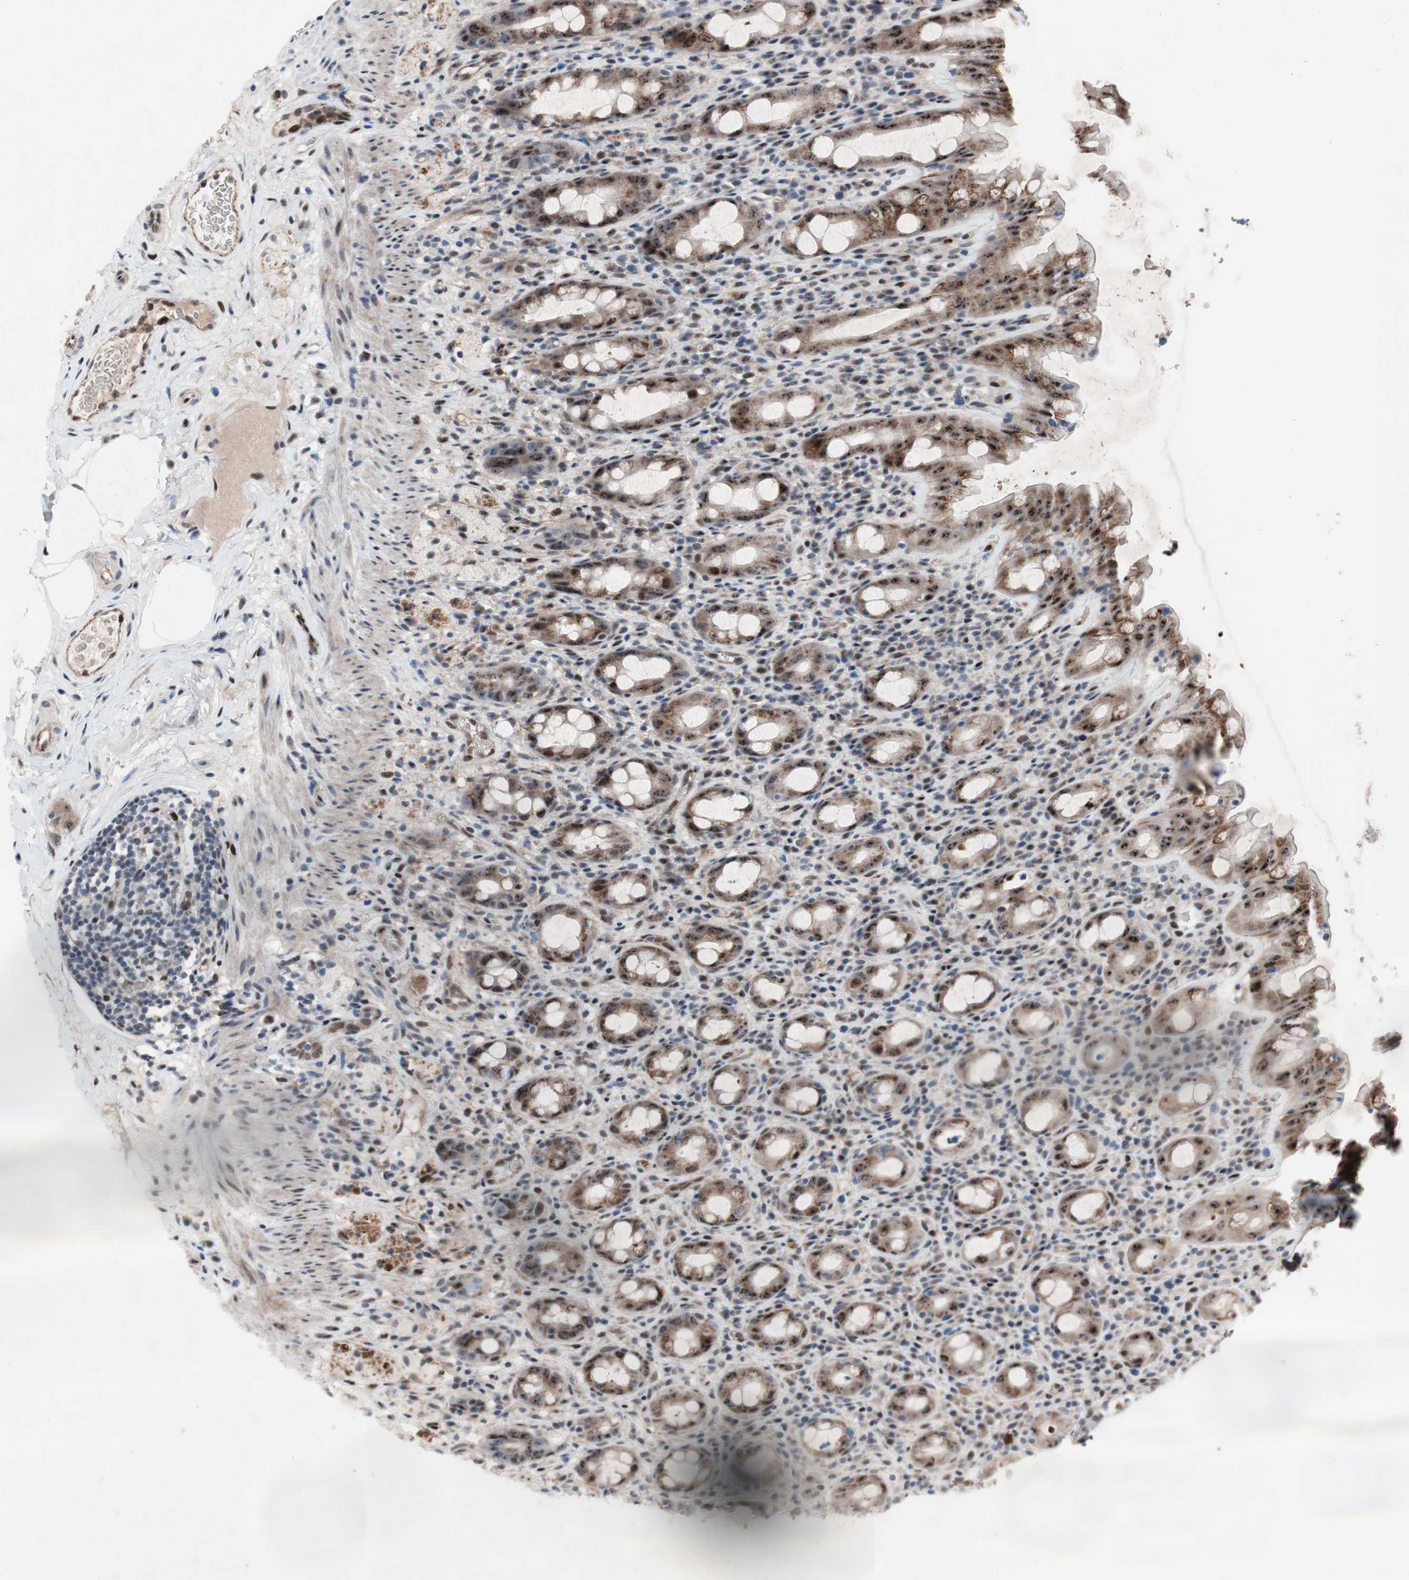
{"staining": {"intensity": "moderate", "quantity": ">75%", "location": "cytoplasmic/membranous,nuclear"}, "tissue": "rectum", "cell_type": "Glandular cells", "image_type": "normal", "snomed": [{"axis": "morphology", "description": "Normal tissue, NOS"}, {"axis": "topography", "description": "Rectum"}], "caption": "Protein analysis of normal rectum exhibits moderate cytoplasmic/membranous,nuclear staining in approximately >75% of glandular cells. The protein is shown in brown color, while the nuclei are stained blue.", "gene": "PINX1", "patient": {"sex": "male", "age": 44}}